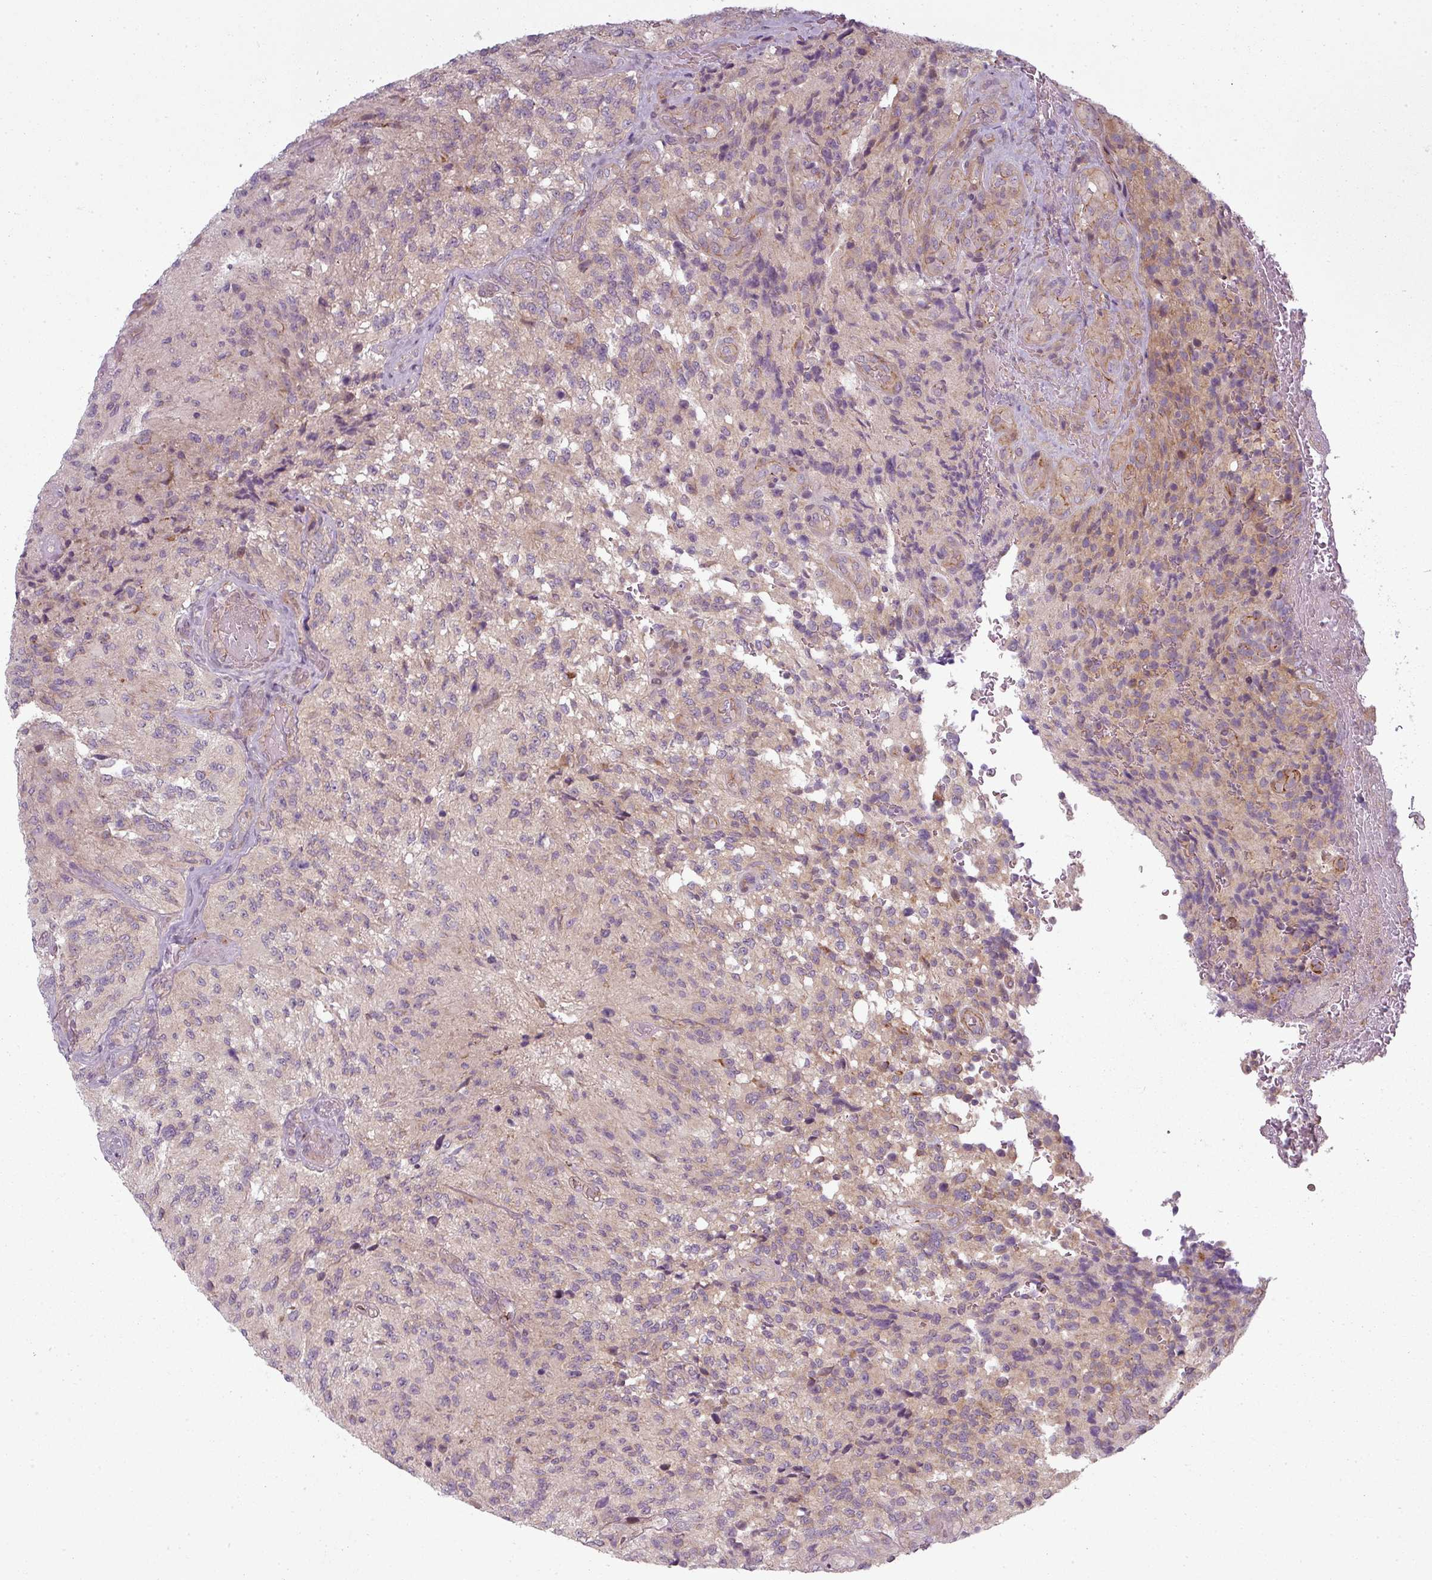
{"staining": {"intensity": "negative", "quantity": "none", "location": "none"}, "tissue": "glioma", "cell_type": "Tumor cells", "image_type": "cancer", "snomed": [{"axis": "morphology", "description": "Normal tissue, NOS"}, {"axis": "morphology", "description": "Glioma, malignant, High grade"}, {"axis": "topography", "description": "Cerebral cortex"}], "caption": "Immunohistochemical staining of human glioma shows no significant expression in tumor cells. (Brightfield microscopy of DAB (3,3'-diaminobenzidine) immunohistochemistry at high magnification).", "gene": "SLC16A9", "patient": {"sex": "male", "age": 56}}